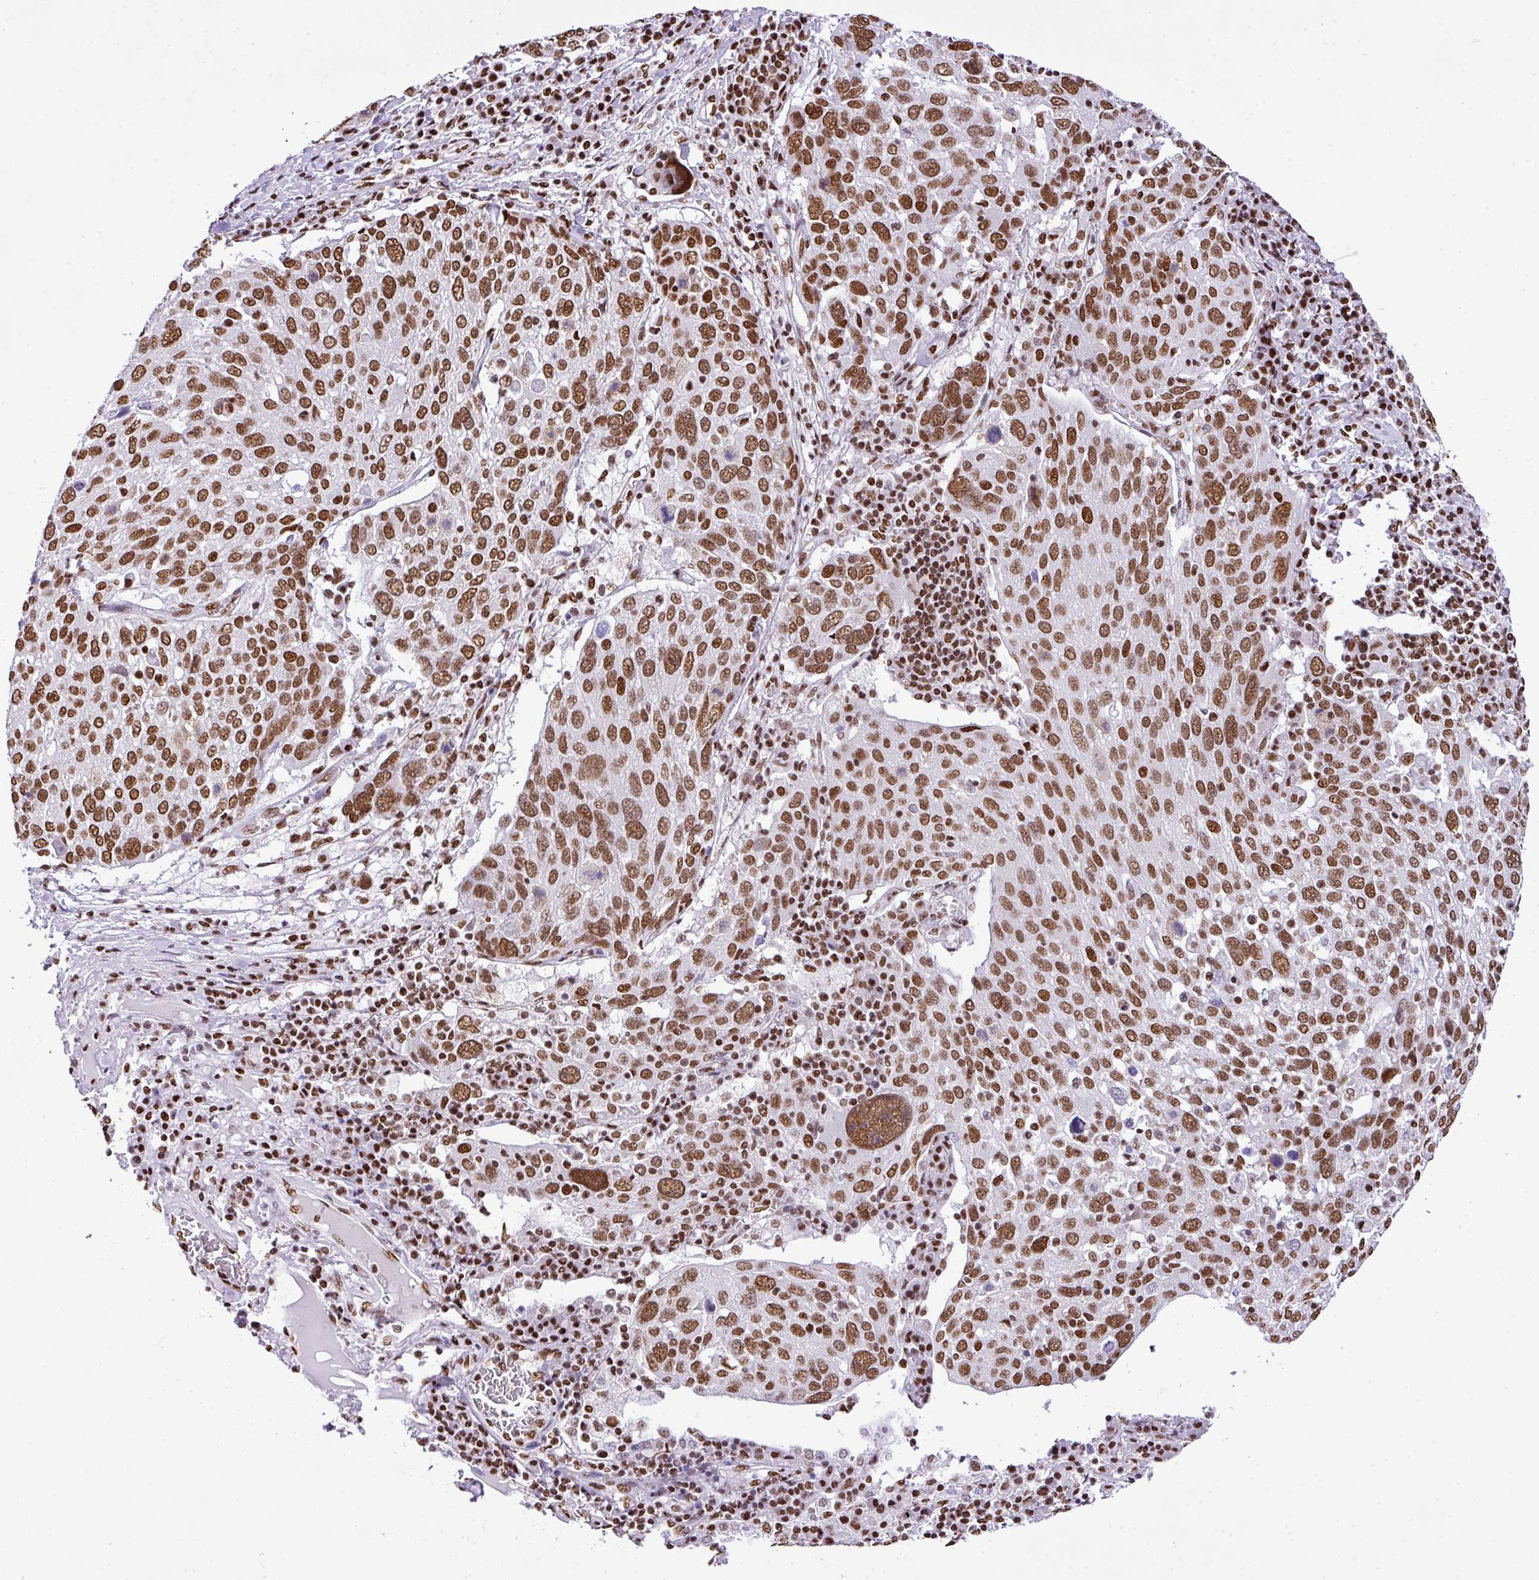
{"staining": {"intensity": "moderate", "quantity": ">75%", "location": "nuclear"}, "tissue": "lung cancer", "cell_type": "Tumor cells", "image_type": "cancer", "snomed": [{"axis": "morphology", "description": "Squamous cell carcinoma, NOS"}, {"axis": "topography", "description": "Lung"}], "caption": "Squamous cell carcinoma (lung) tissue displays moderate nuclear expression in about >75% of tumor cells, visualized by immunohistochemistry. (IHC, brightfield microscopy, high magnification).", "gene": "RARG", "patient": {"sex": "male", "age": 65}}